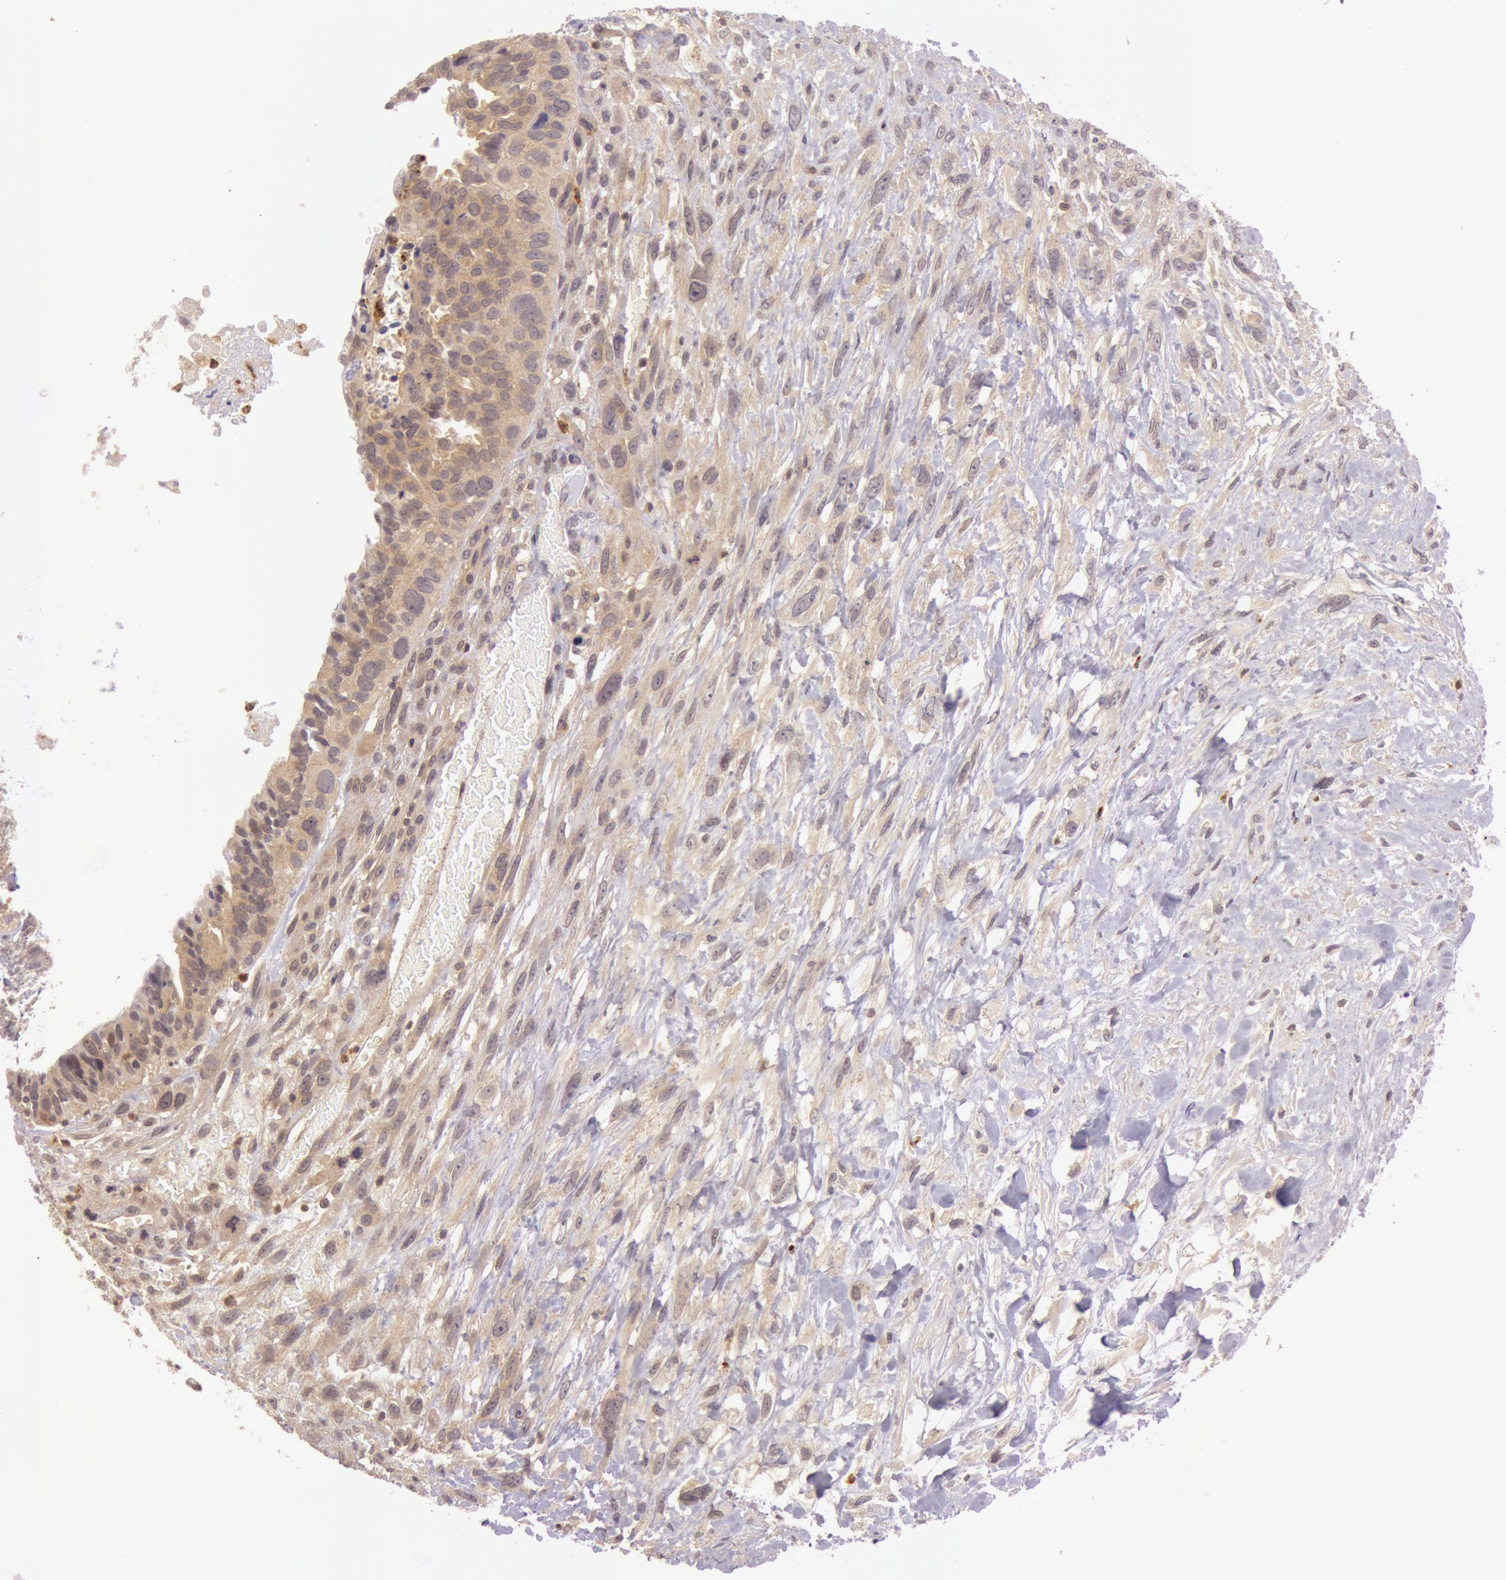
{"staining": {"intensity": "weak", "quantity": ">75%", "location": "cytoplasmic/membranous"}, "tissue": "breast cancer", "cell_type": "Tumor cells", "image_type": "cancer", "snomed": [{"axis": "morphology", "description": "Neoplasm, malignant, NOS"}, {"axis": "topography", "description": "Breast"}], "caption": "A low amount of weak cytoplasmic/membranous staining is identified in approximately >75% of tumor cells in breast cancer tissue.", "gene": "ATG2B", "patient": {"sex": "female", "age": 50}}